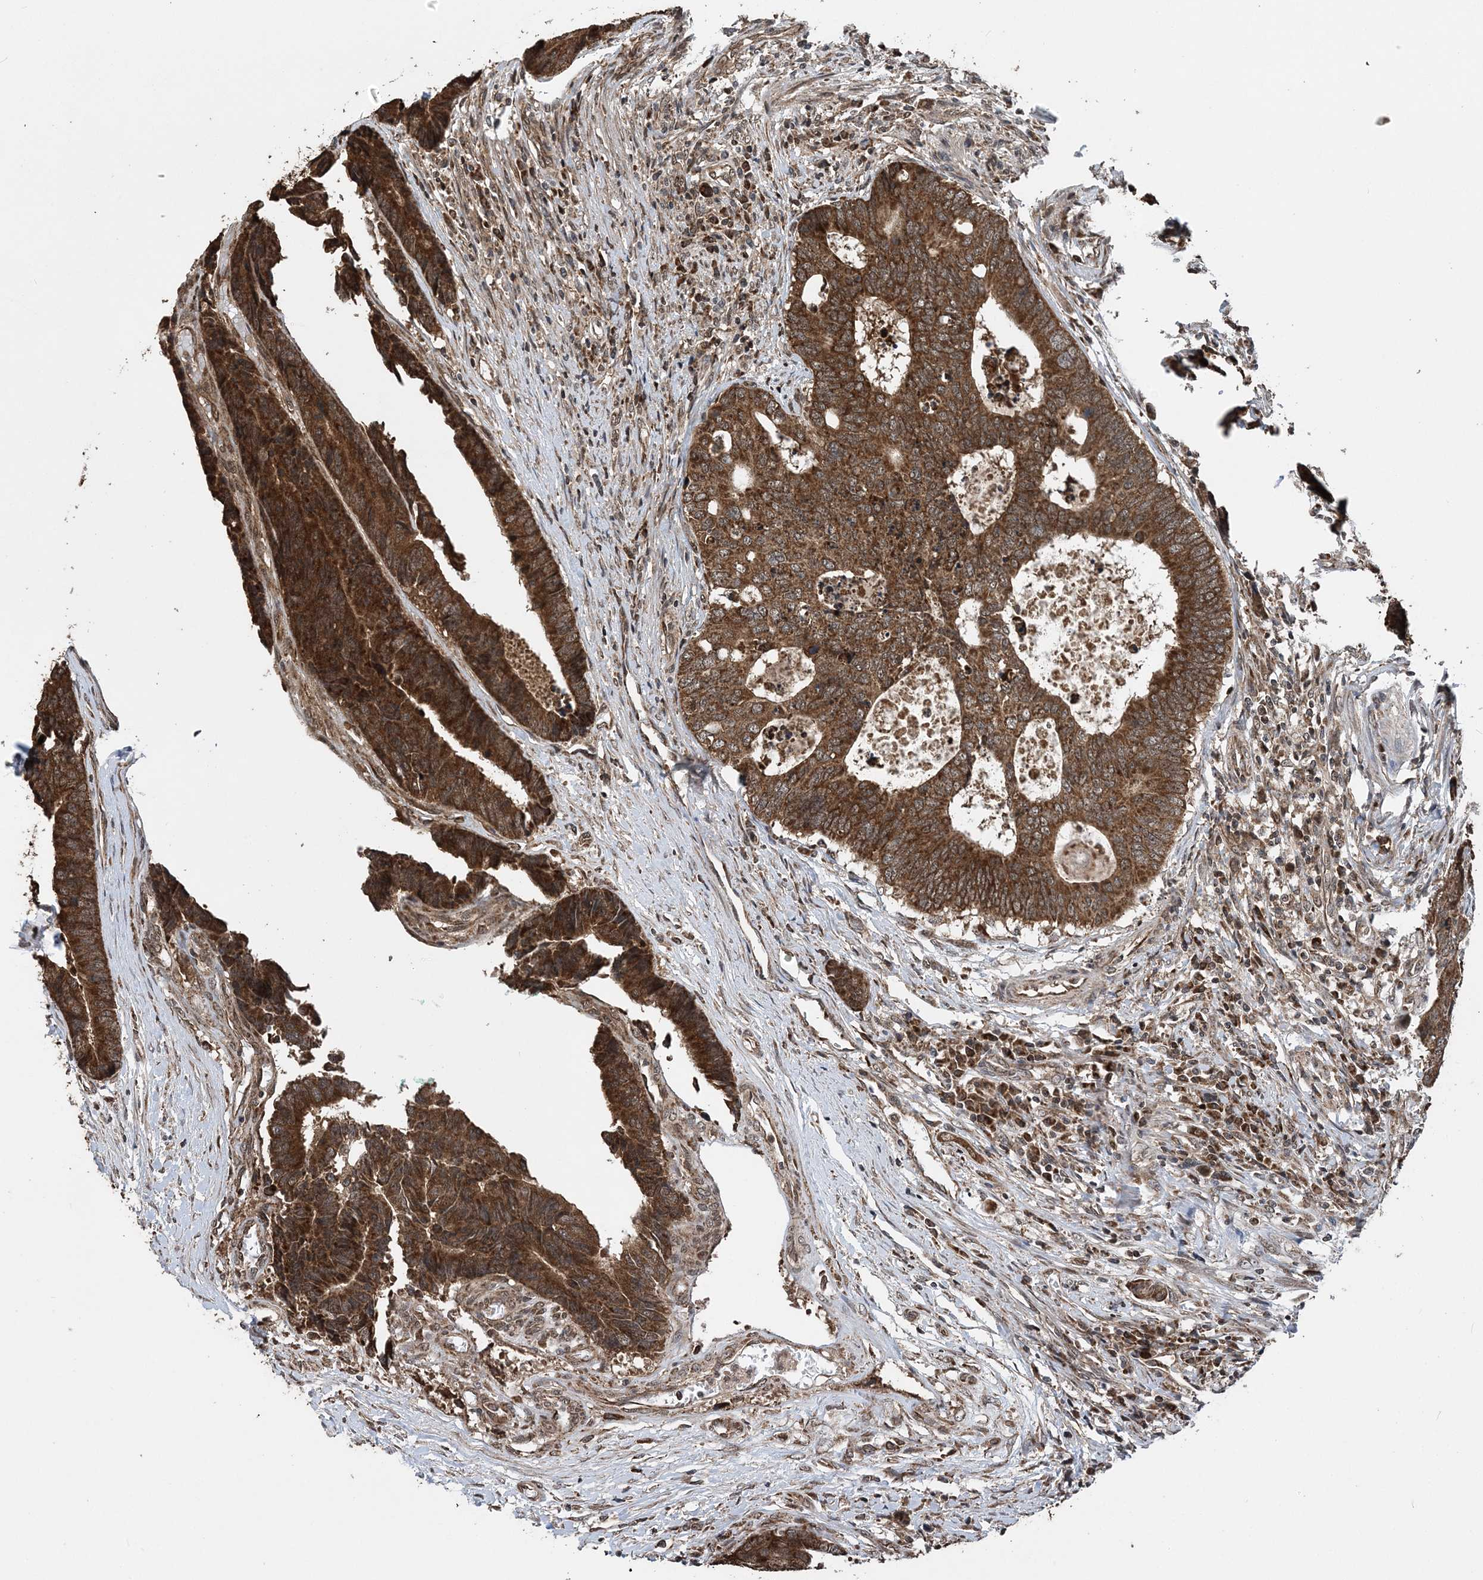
{"staining": {"intensity": "strong", "quantity": ">75%", "location": "cytoplasmic/membranous"}, "tissue": "colorectal cancer", "cell_type": "Tumor cells", "image_type": "cancer", "snomed": [{"axis": "morphology", "description": "Adenocarcinoma, NOS"}, {"axis": "topography", "description": "Rectum"}], "caption": "Protein staining exhibits strong cytoplasmic/membranous staining in about >75% of tumor cells in adenocarcinoma (colorectal).", "gene": "PCBP1", "patient": {"sex": "male", "age": 84}}